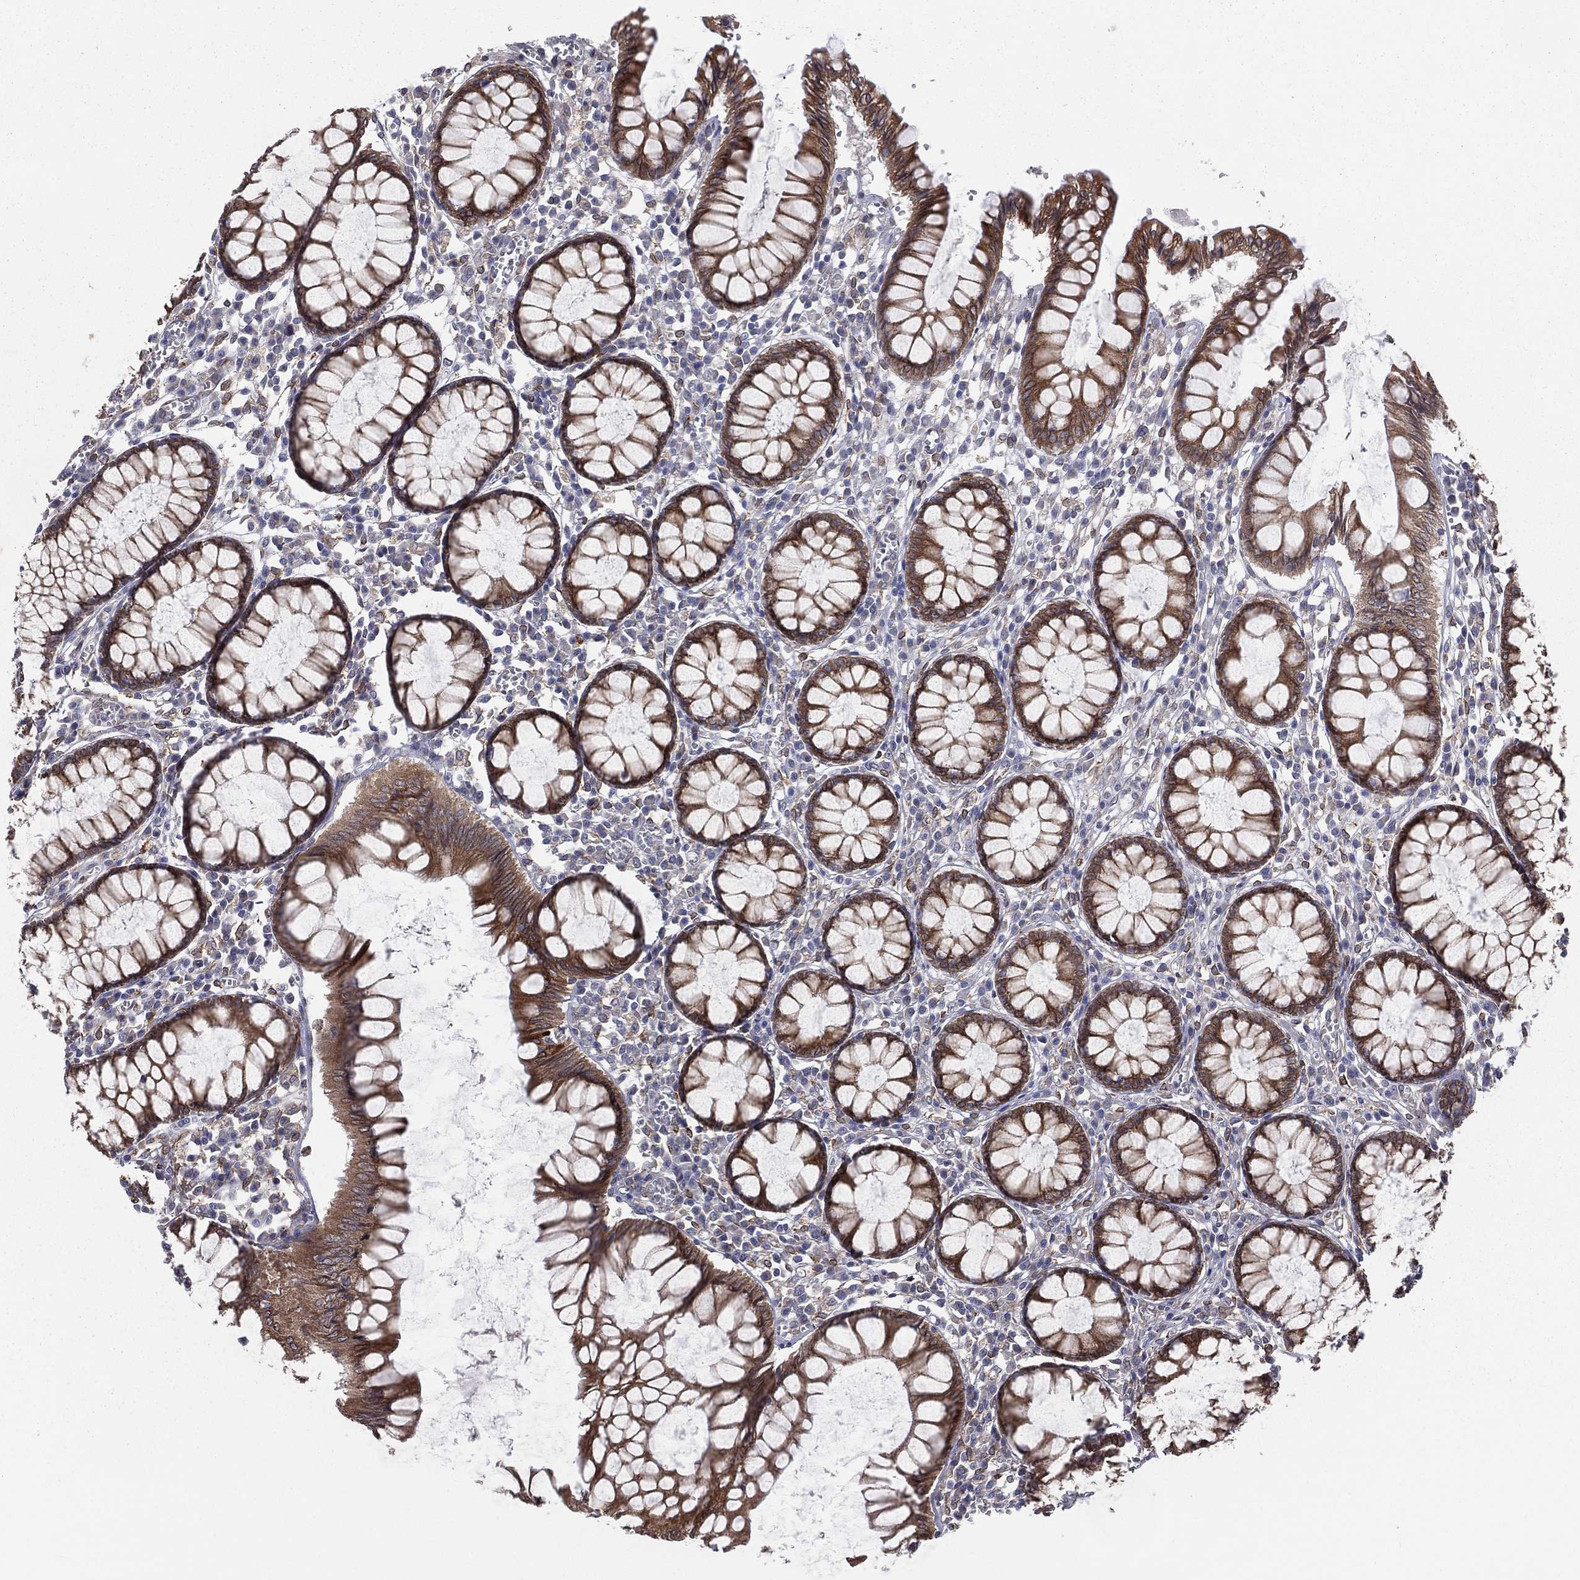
{"staining": {"intensity": "negative", "quantity": "none", "location": "none"}, "tissue": "colon", "cell_type": "Endothelial cells", "image_type": "normal", "snomed": [{"axis": "morphology", "description": "Normal tissue, NOS"}, {"axis": "topography", "description": "Colon"}], "caption": "An IHC micrograph of unremarkable colon is shown. There is no staining in endothelial cells of colon.", "gene": "PGRMC1", "patient": {"sex": "male", "age": 65}}